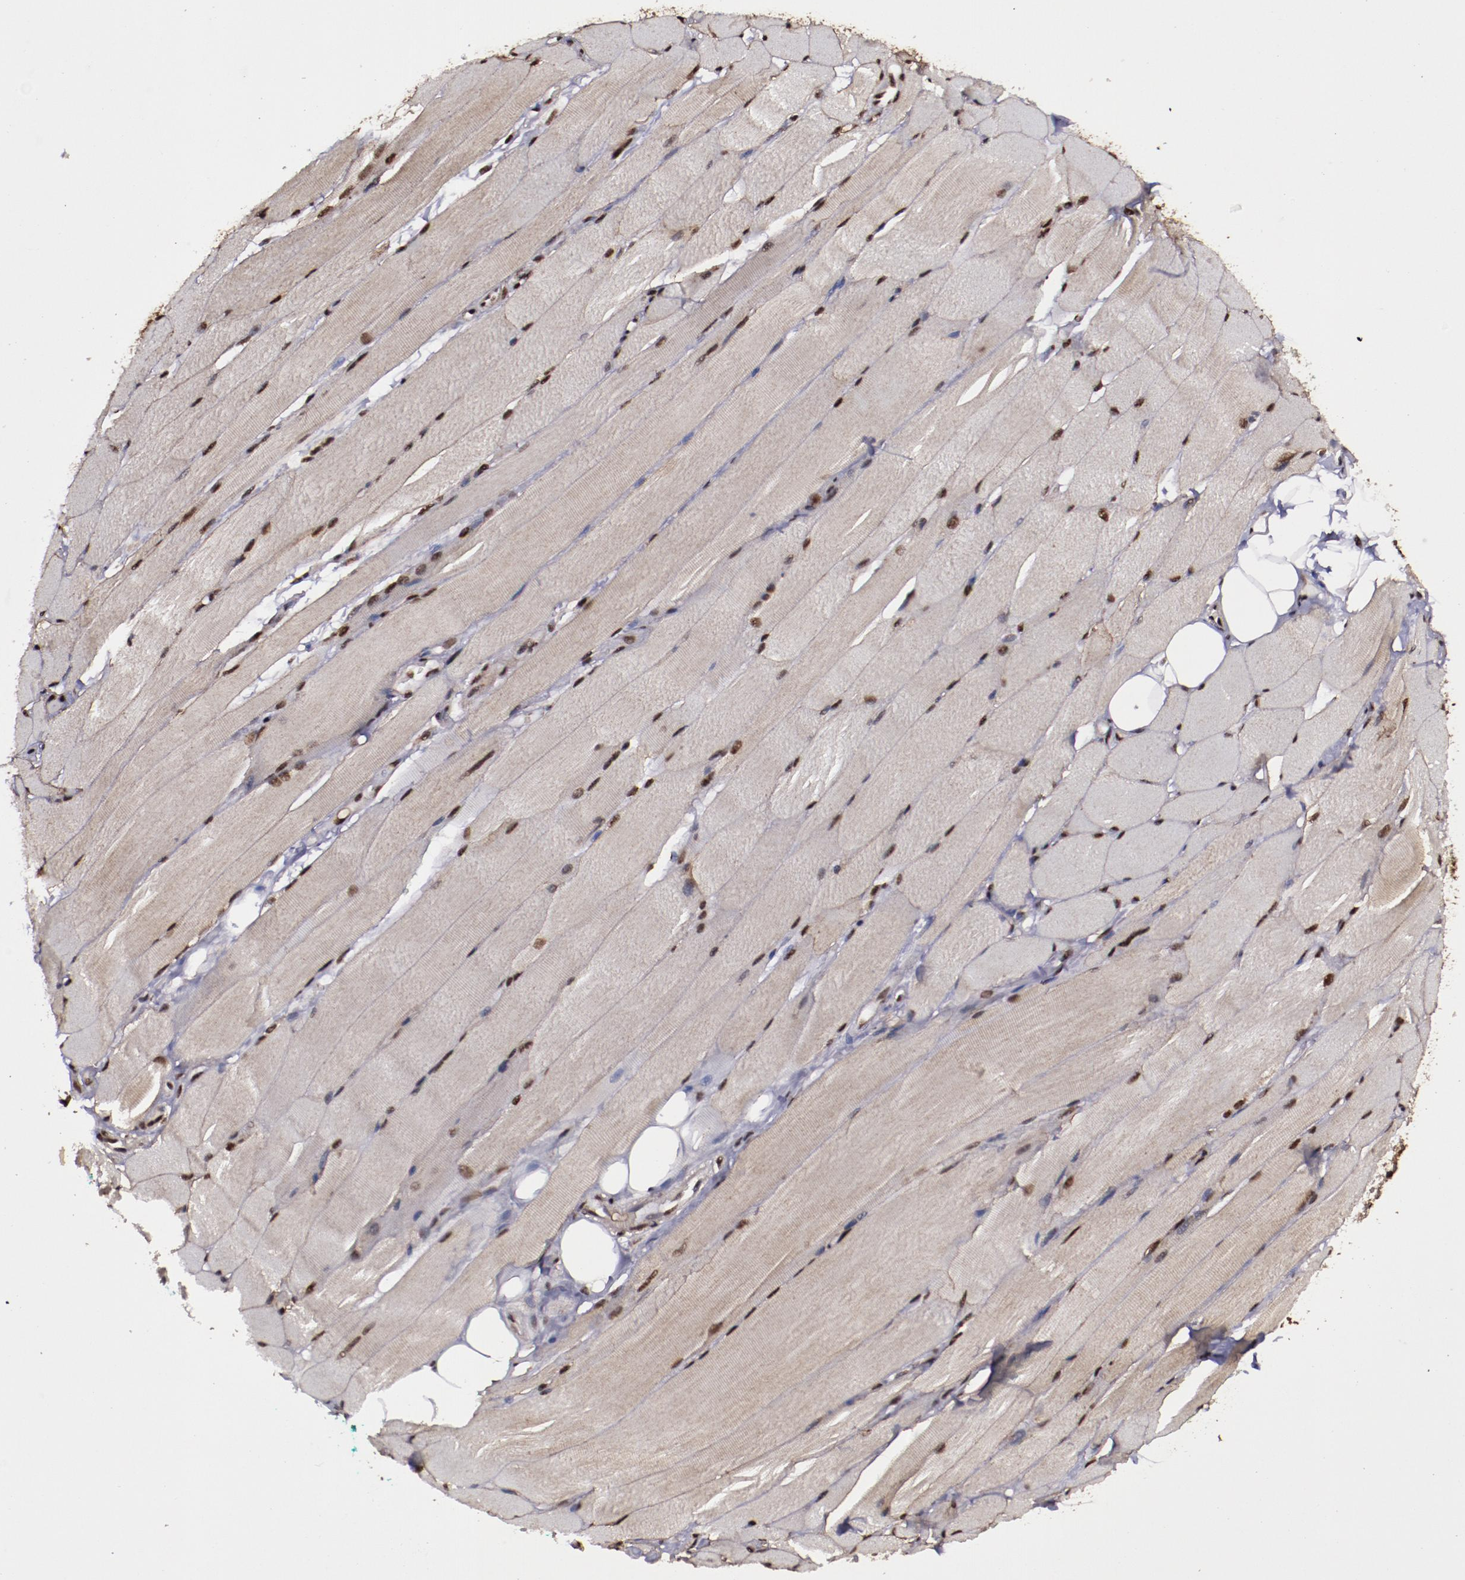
{"staining": {"intensity": "strong", "quantity": ">75%", "location": "cytoplasmic/membranous,nuclear"}, "tissue": "skeletal muscle", "cell_type": "Myocytes", "image_type": "normal", "snomed": [{"axis": "morphology", "description": "Normal tissue, NOS"}, {"axis": "topography", "description": "Skeletal muscle"}, {"axis": "topography", "description": "Peripheral nerve tissue"}], "caption": "A micrograph of human skeletal muscle stained for a protein demonstrates strong cytoplasmic/membranous,nuclear brown staining in myocytes. The staining is performed using DAB (3,3'-diaminobenzidine) brown chromogen to label protein expression. The nuclei are counter-stained blue using hematoxylin.", "gene": "SNW1", "patient": {"sex": "female", "age": 84}}